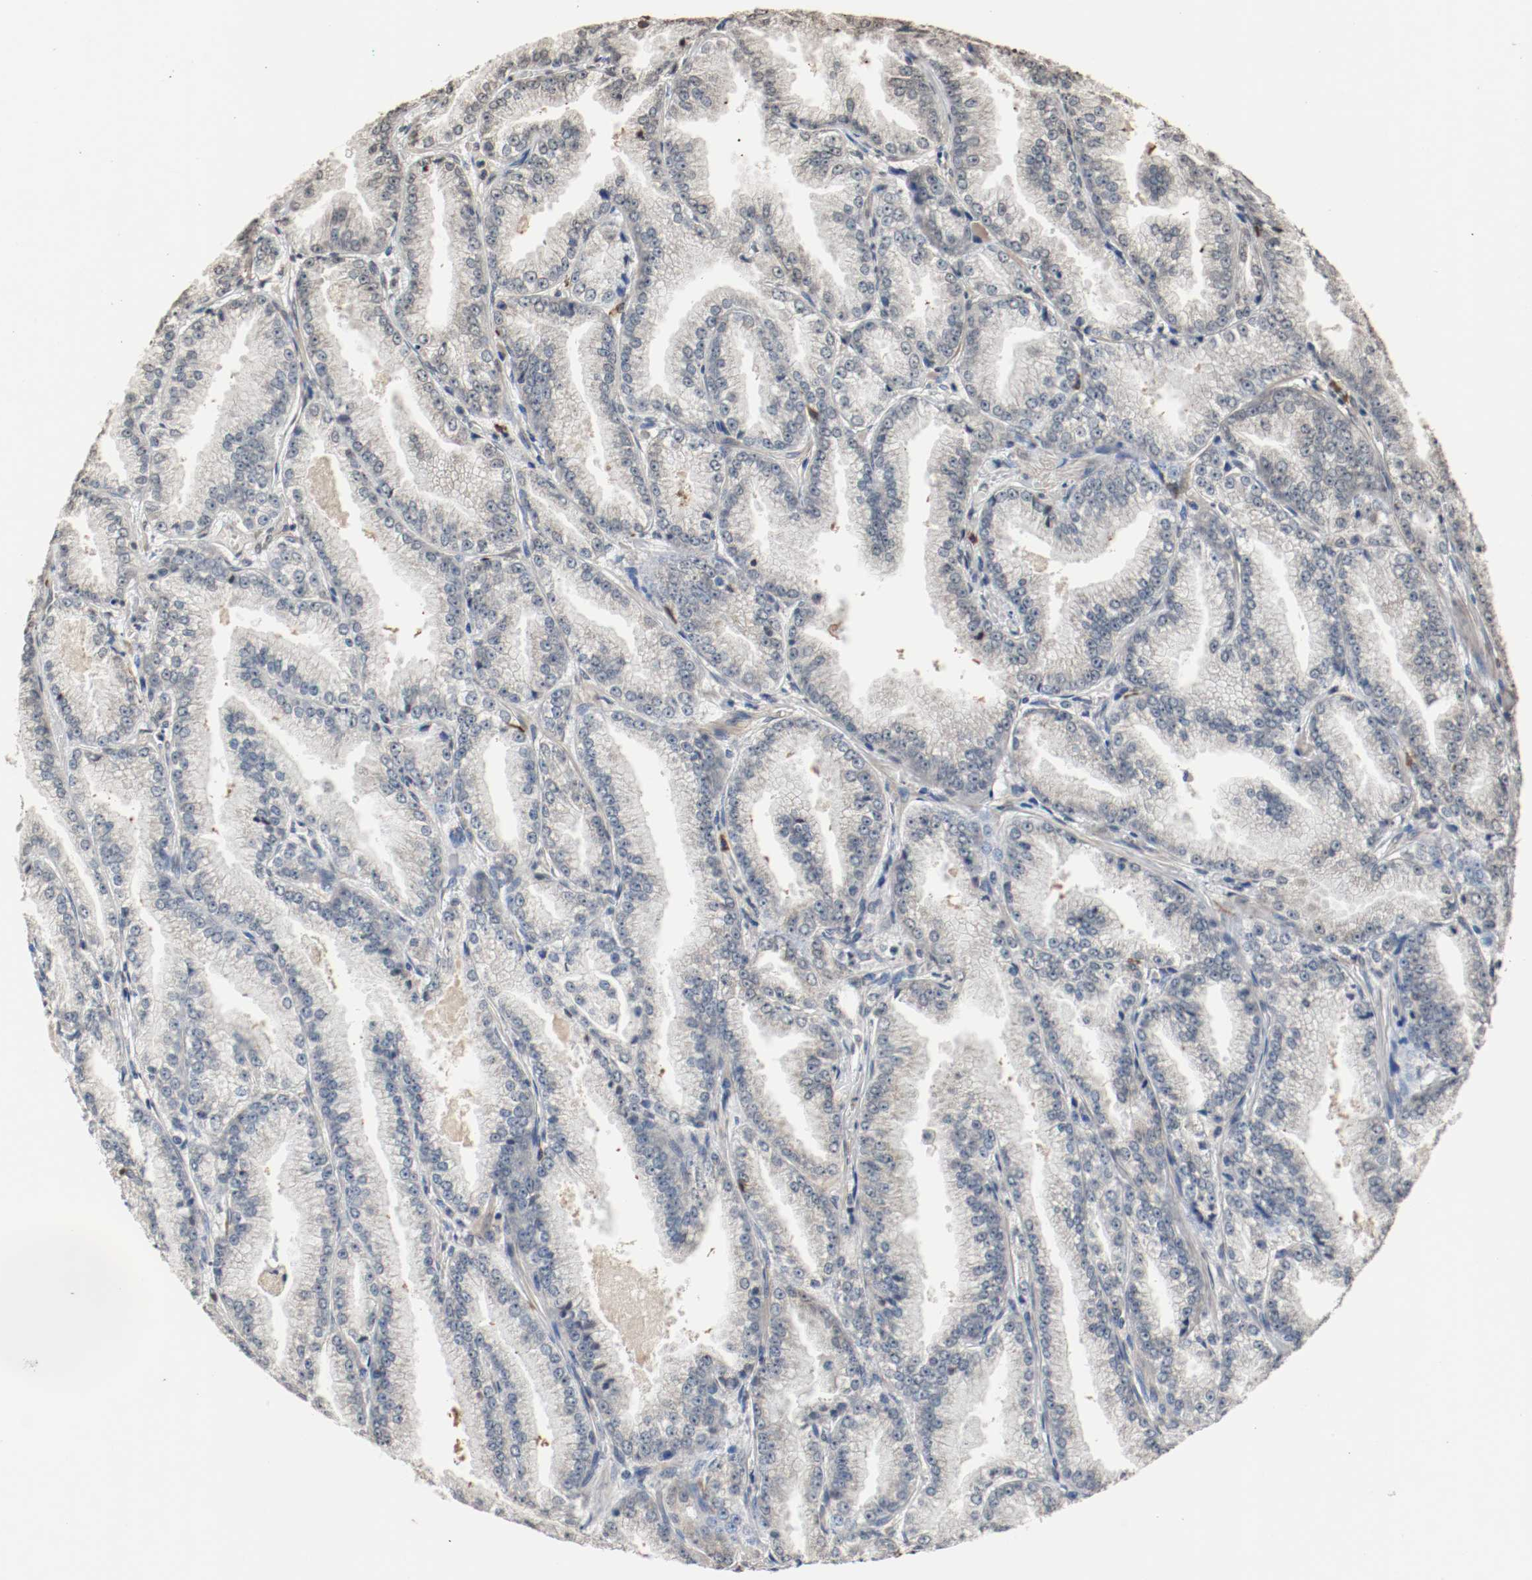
{"staining": {"intensity": "weak", "quantity": "<25%", "location": "cytoplasmic/membranous"}, "tissue": "prostate cancer", "cell_type": "Tumor cells", "image_type": "cancer", "snomed": [{"axis": "morphology", "description": "Adenocarcinoma, High grade"}, {"axis": "topography", "description": "Prostate"}], "caption": "A high-resolution histopathology image shows immunohistochemistry (IHC) staining of prostate high-grade adenocarcinoma, which displays no significant positivity in tumor cells.", "gene": "RTN4", "patient": {"sex": "male", "age": 61}}